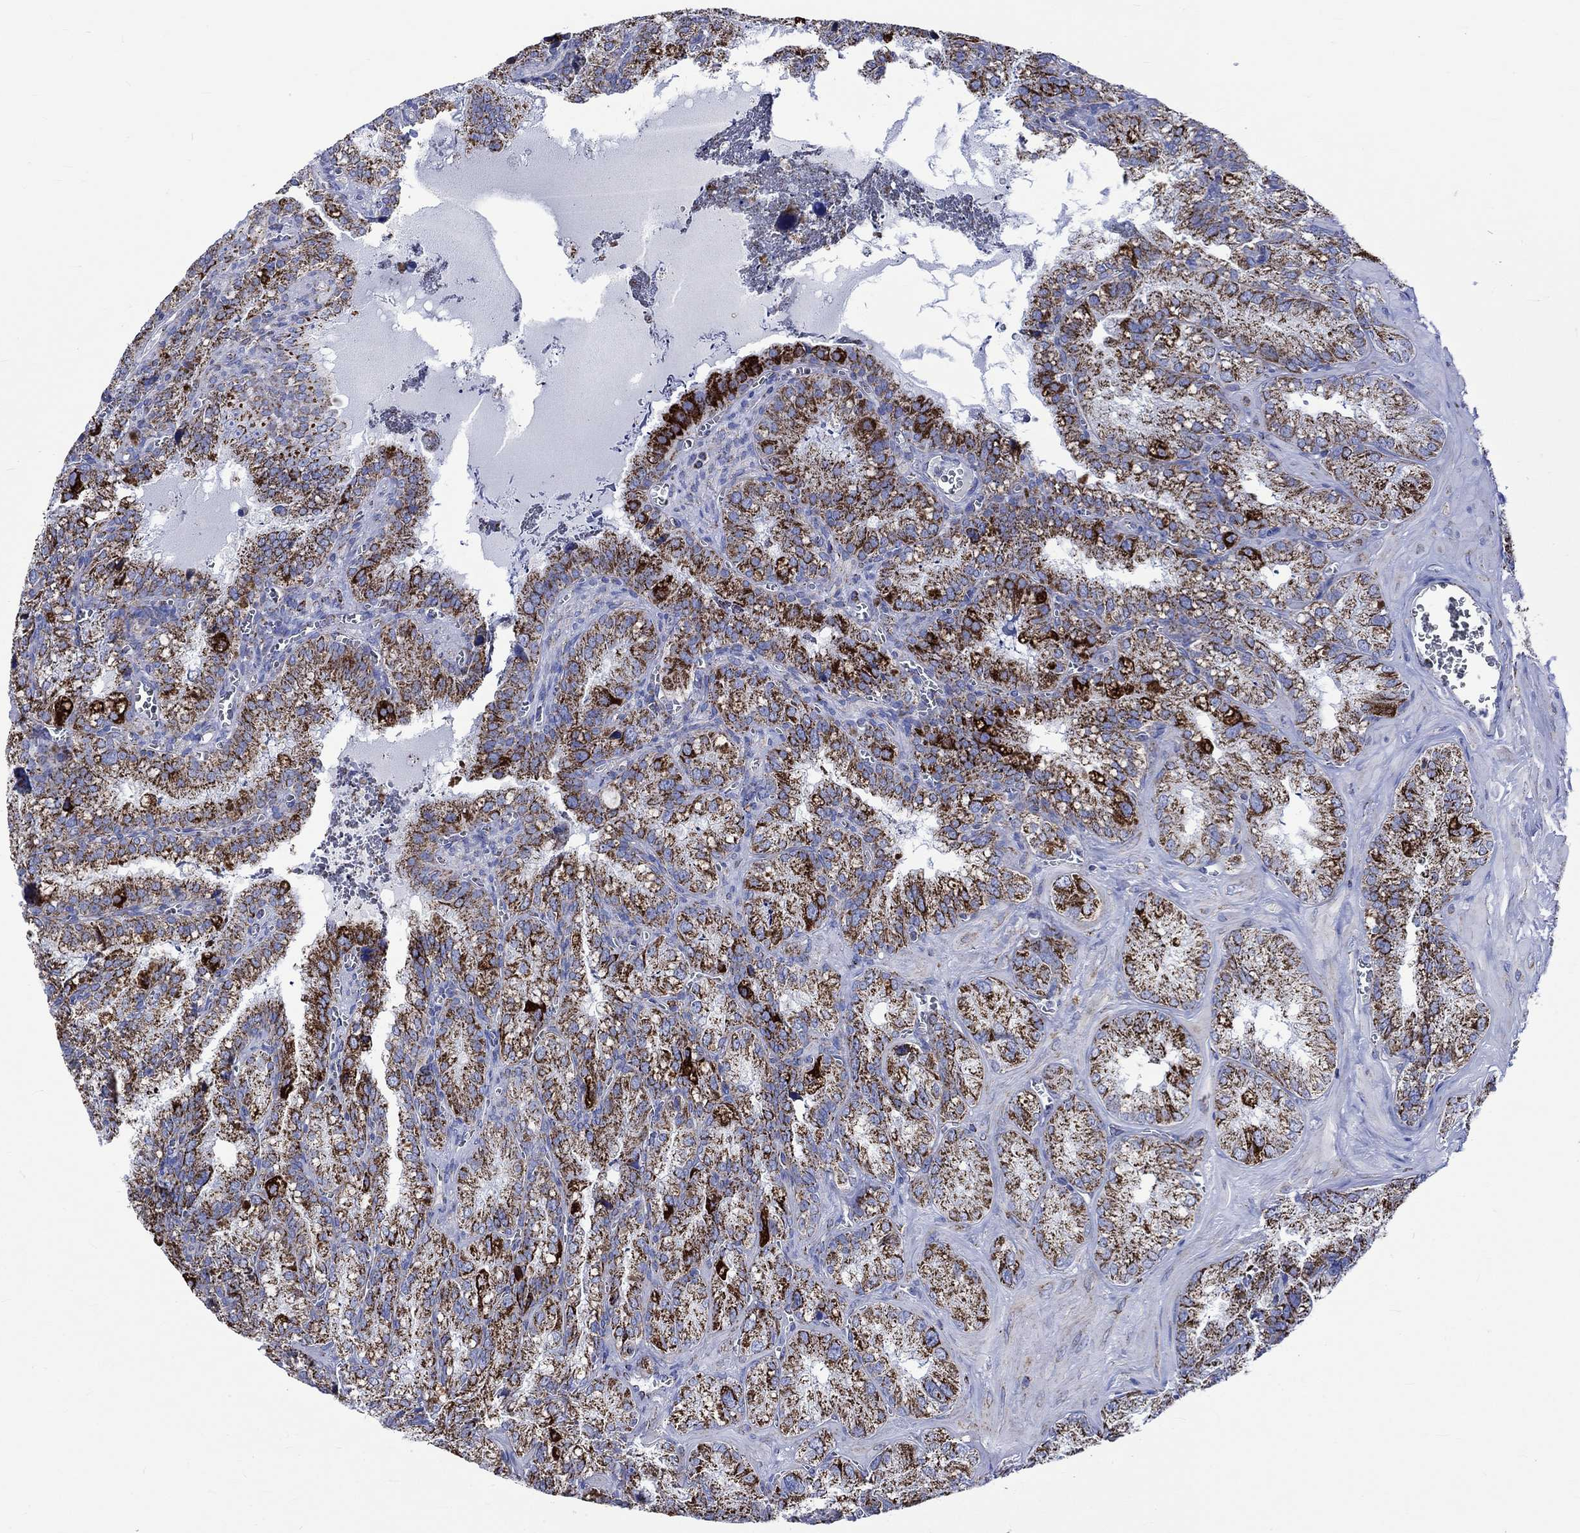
{"staining": {"intensity": "strong", "quantity": ">75%", "location": "cytoplasmic/membranous"}, "tissue": "seminal vesicle", "cell_type": "Glandular cells", "image_type": "normal", "snomed": [{"axis": "morphology", "description": "Normal tissue, NOS"}, {"axis": "topography", "description": "Seminal veicle"}], "caption": "Protein analysis of normal seminal vesicle displays strong cytoplasmic/membranous positivity in about >75% of glandular cells.", "gene": "RCE1", "patient": {"sex": "male", "age": 57}}